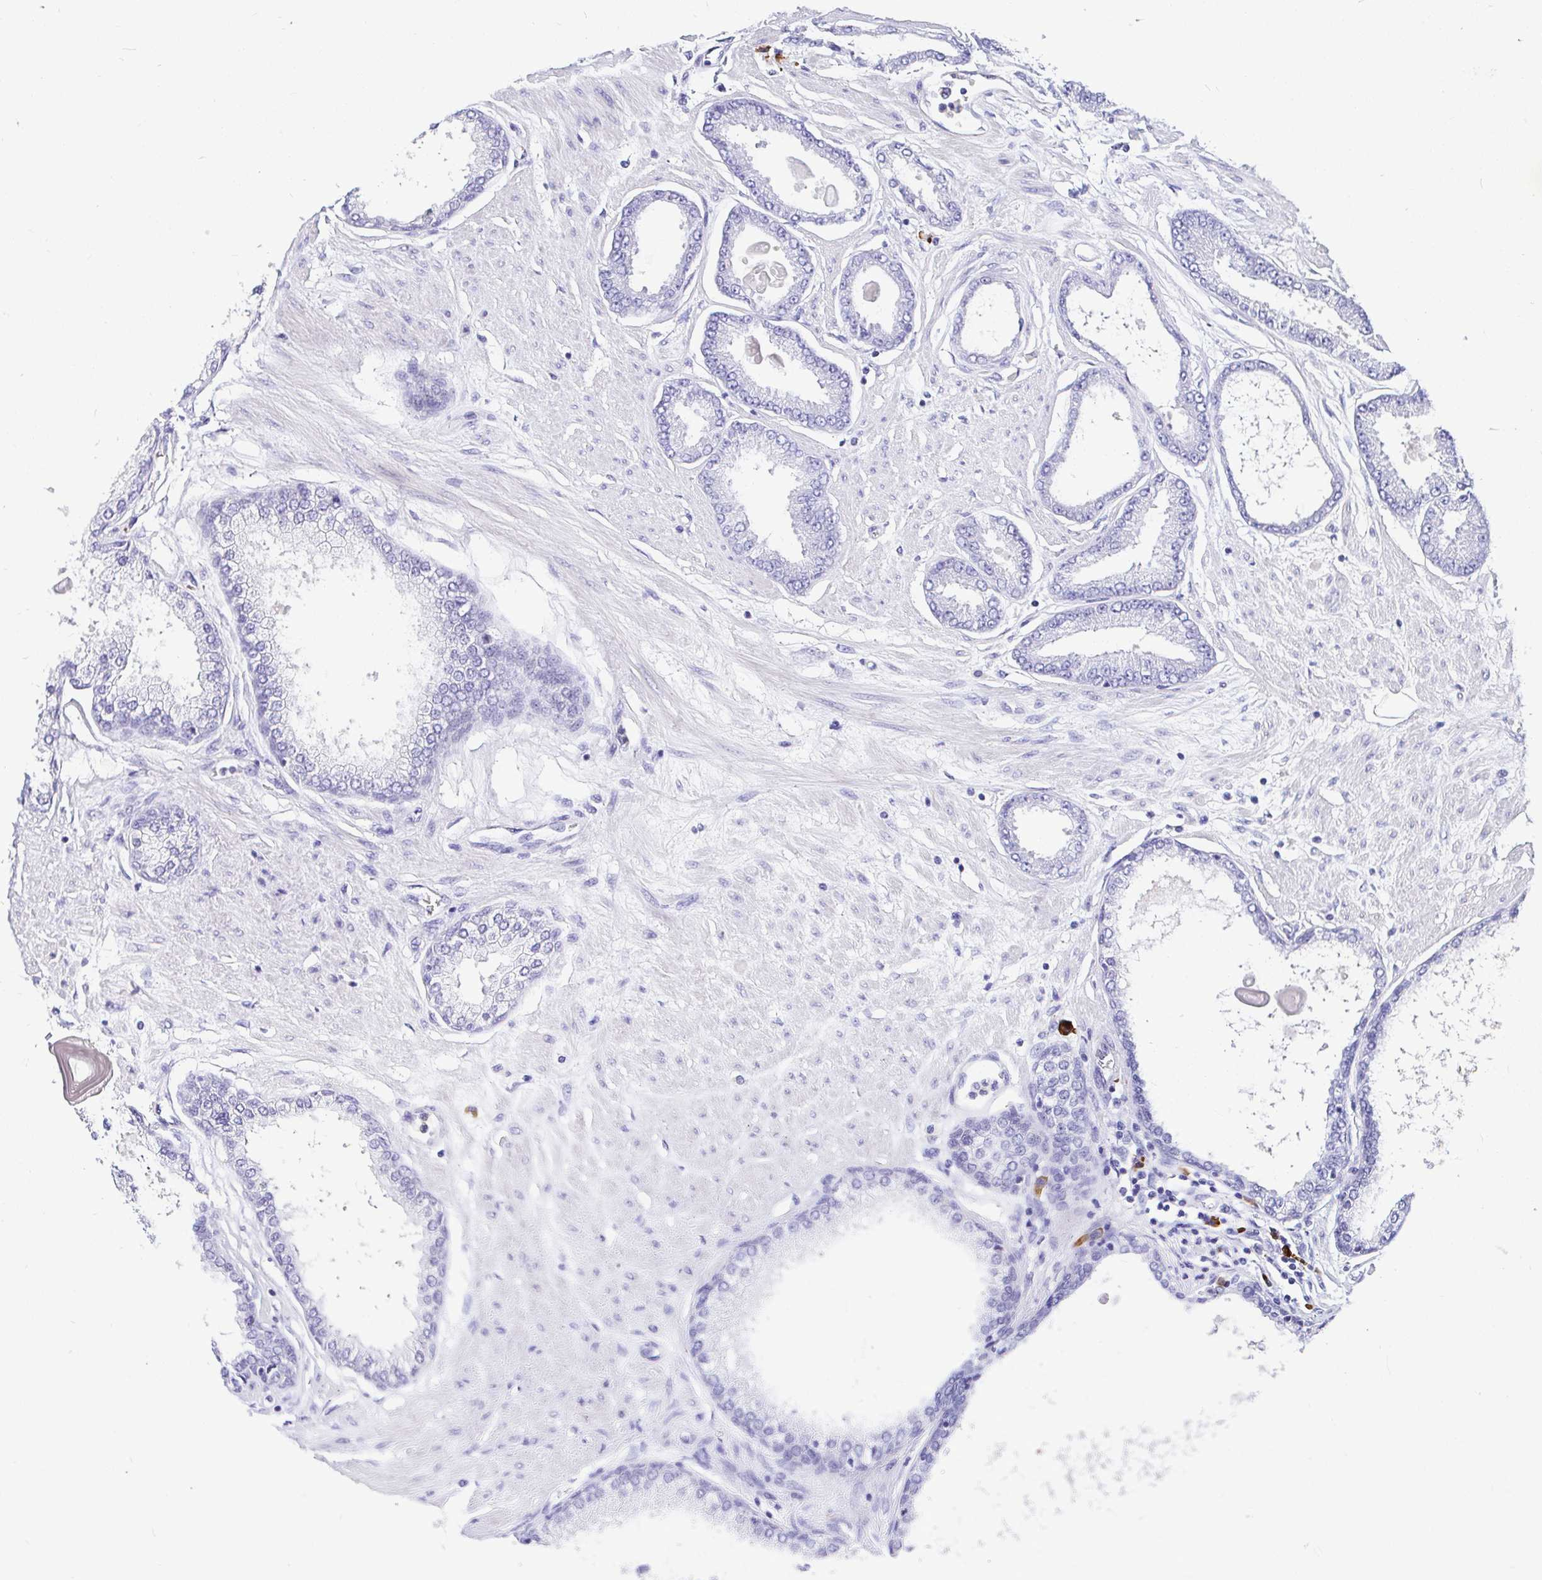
{"staining": {"intensity": "negative", "quantity": "none", "location": "none"}, "tissue": "prostate cancer", "cell_type": "Tumor cells", "image_type": "cancer", "snomed": [{"axis": "morphology", "description": "Adenocarcinoma, Low grade"}, {"axis": "topography", "description": "Prostate"}], "caption": "Tumor cells are negative for protein expression in human prostate cancer (adenocarcinoma (low-grade)). The staining is performed using DAB (3,3'-diaminobenzidine) brown chromogen with nuclei counter-stained in using hematoxylin.", "gene": "CCDC62", "patient": {"sex": "male", "age": 67}}